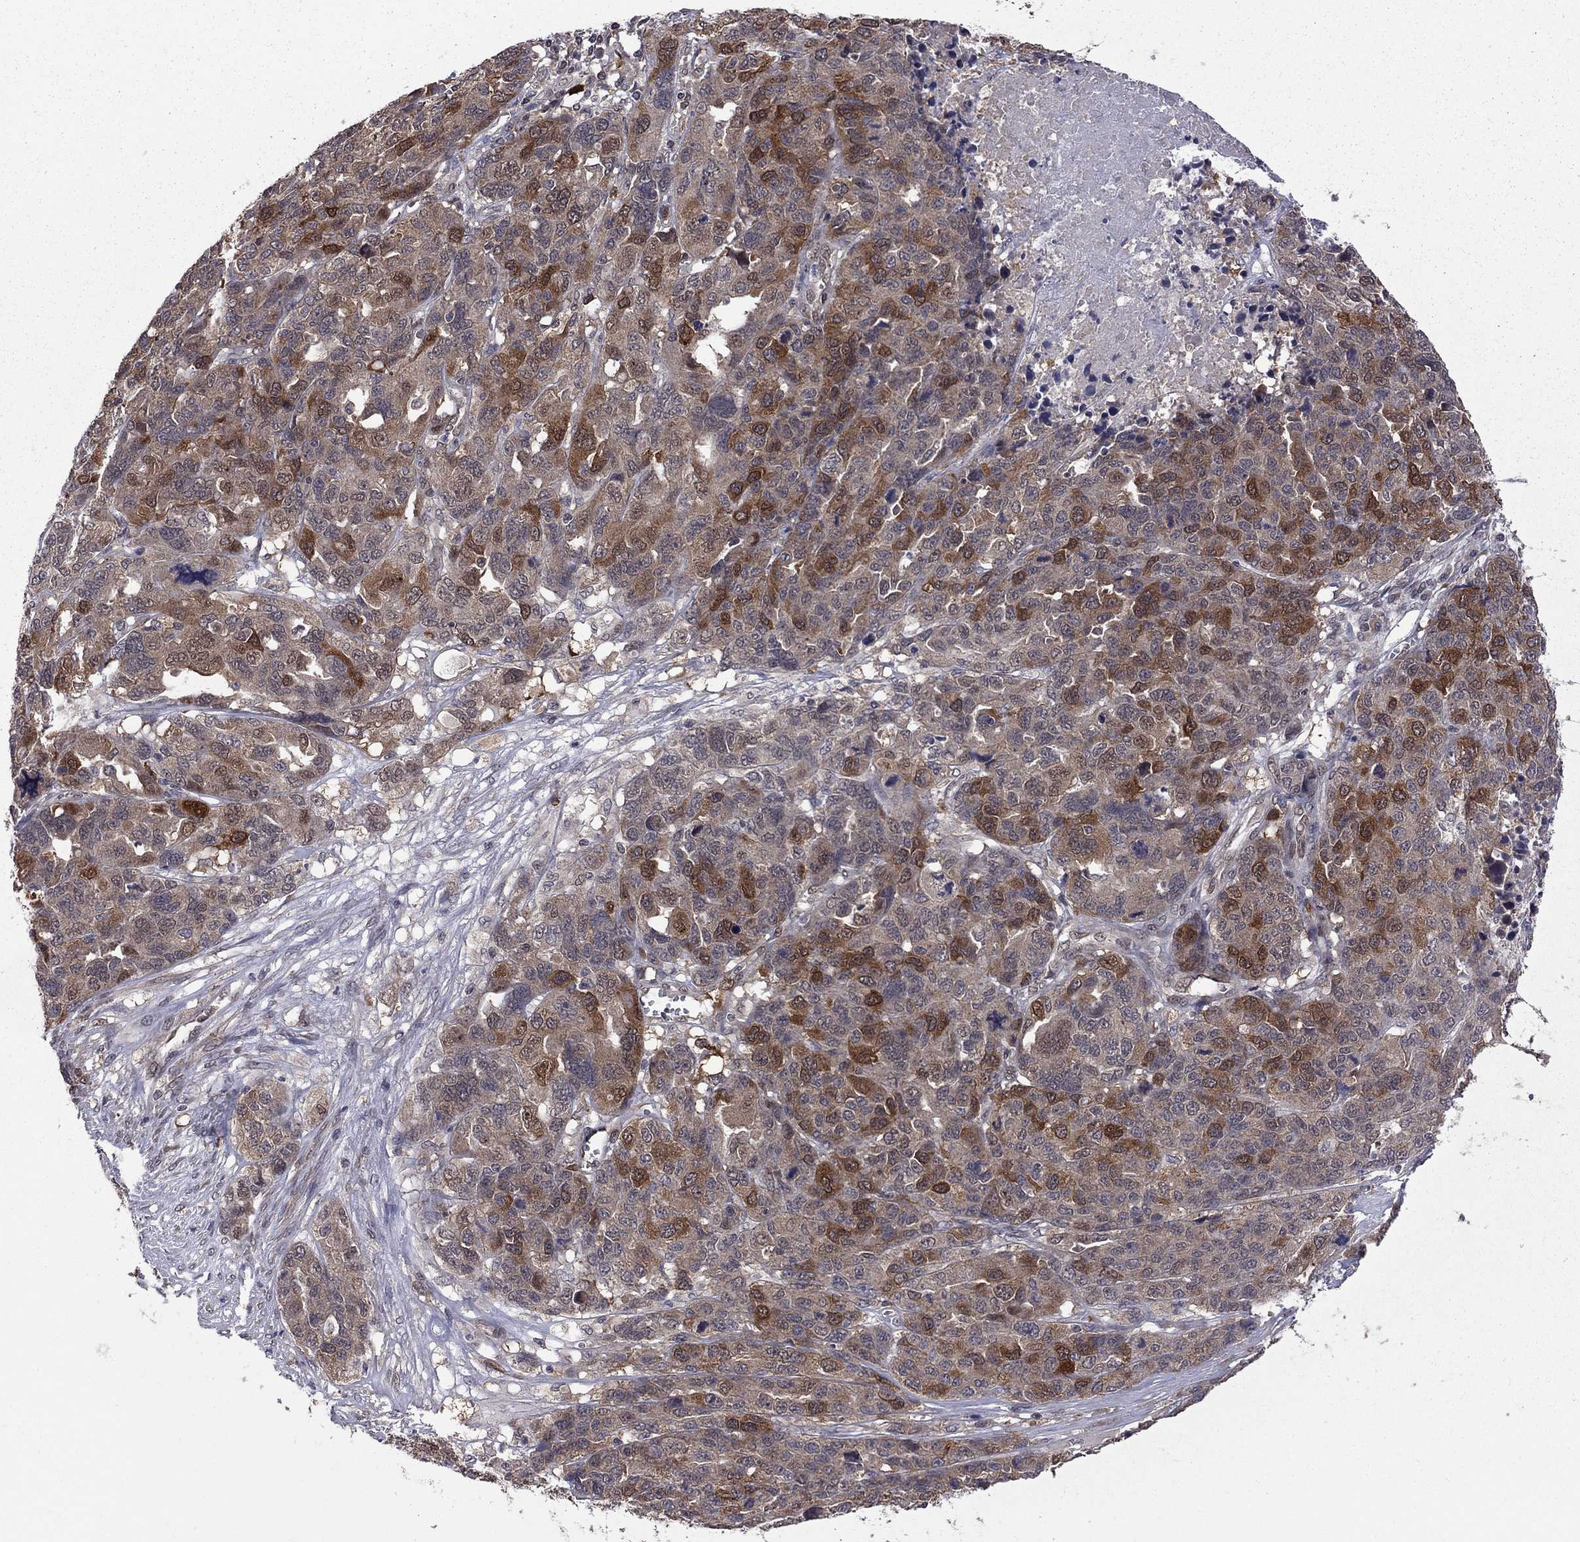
{"staining": {"intensity": "strong", "quantity": "<25%", "location": "cytoplasmic/membranous"}, "tissue": "ovarian cancer", "cell_type": "Tumor cells", "image_type": "cancer", "snomed": [{"axis": "morphology", "description": "Cystadenocarcinoma, serous, NOS"}, {"axis": "topography", "description": "Ovary"}], "caption": "Protein expression by IHC exhibits strong cytoplasmic/membranous expression in about <25% of tumor cells in ovarian cancer.", "gene": "GPAA1", "patient": {"sex": "female", "age": 87}}